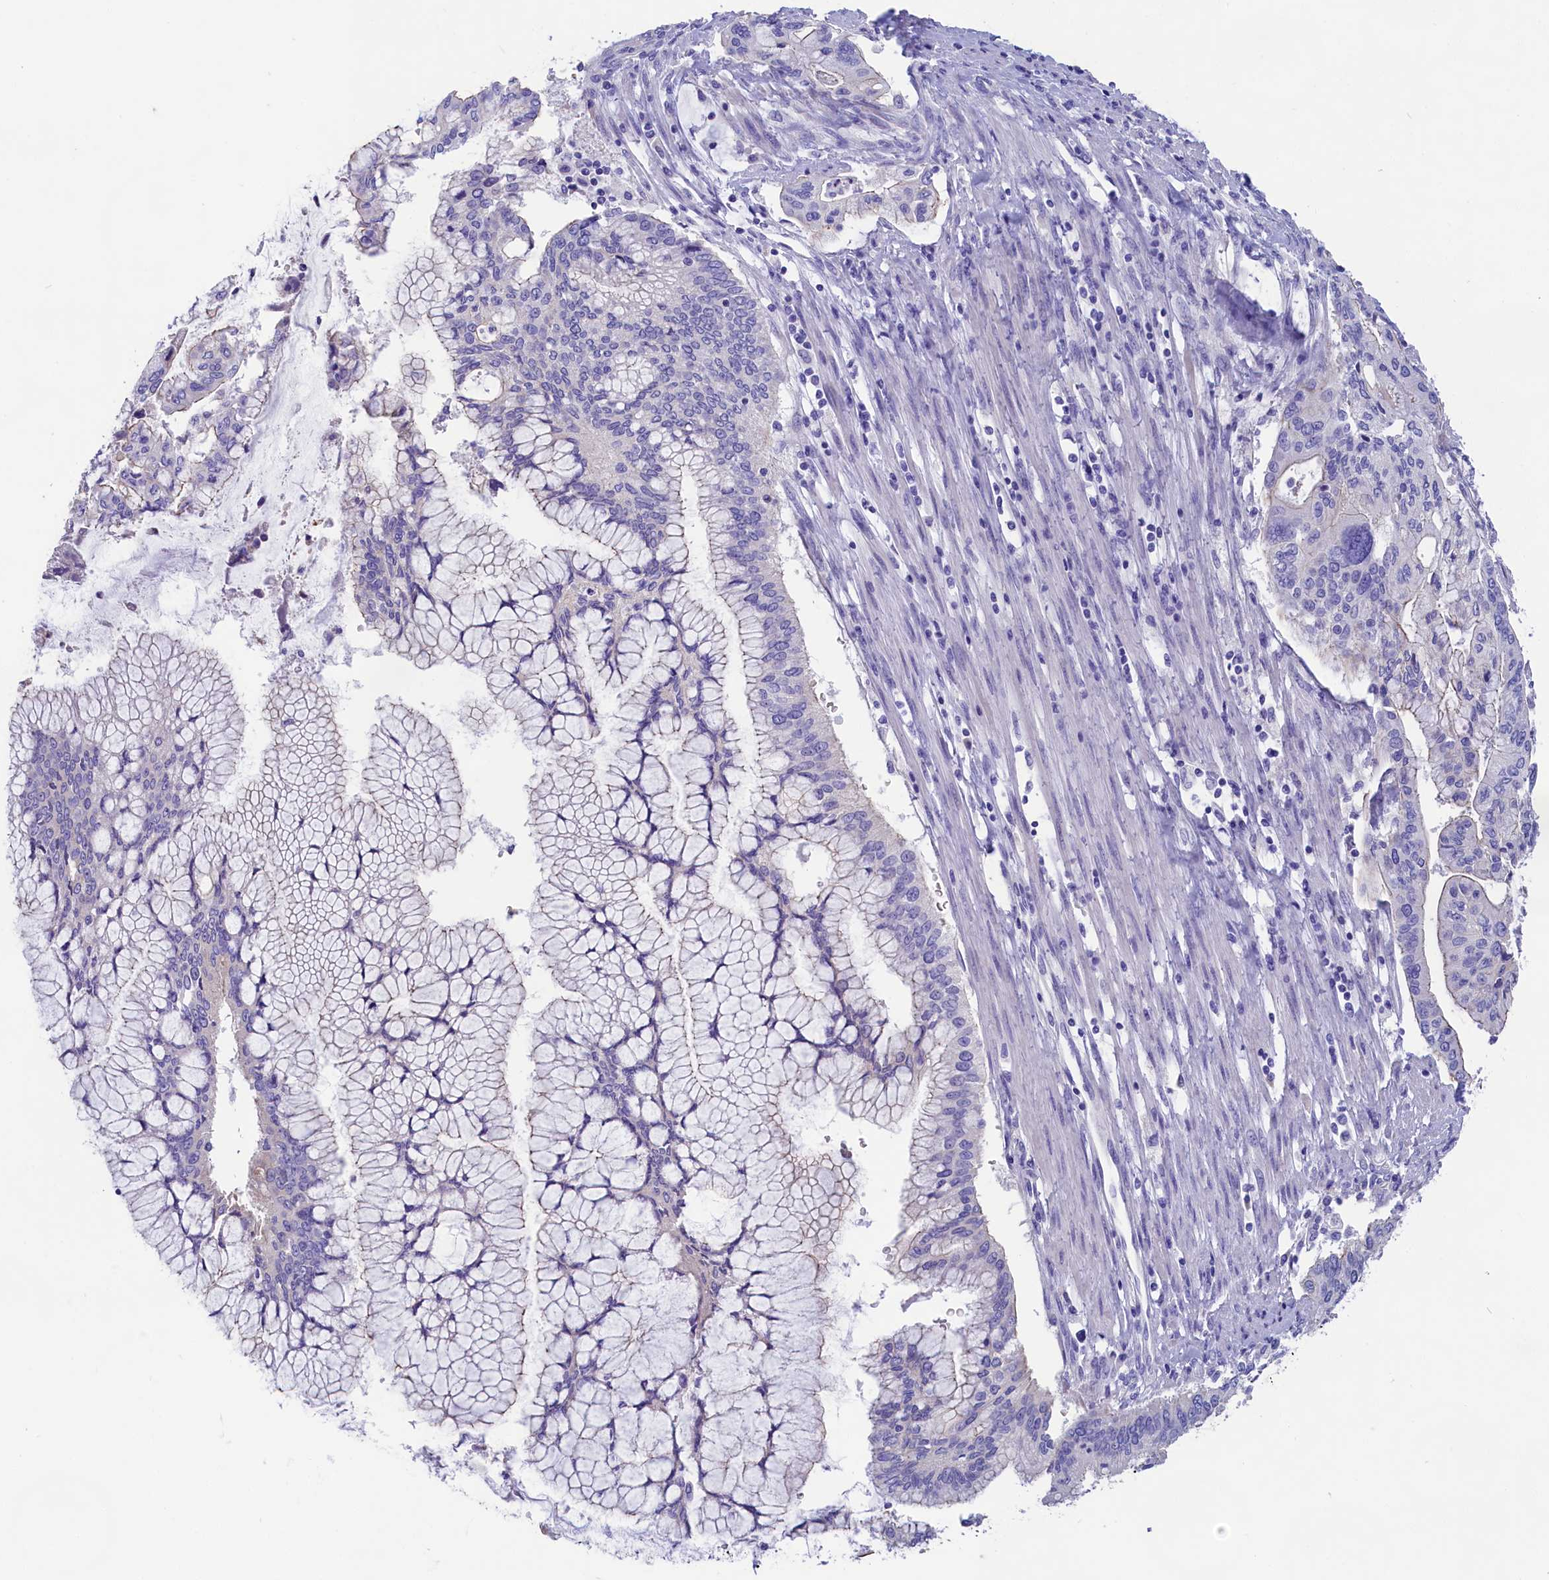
{"staining": {"intensity": "negative", "quantity": "none", "location": "none"}, "tissue": "pancreatic cancer", "cell_type": "Tumor cells", "image_type": "cancer", "snomed": [{"axis": "morphology", "description": "Adenocarcinoma, NOS"}, {"axis": "topography", "description": "Pancreas"}], "caption": "Pancreatic cancer (adenocarcinoma) was stained to show a protein in brown. There is no significant positivity in tumor cells. (Brightfield microscopy of DAB (3,3'-diaminobenzidine) IHC at high magnification).", "gene": "SULT2A1", "patient": {"sex": "male", "age": 46}}